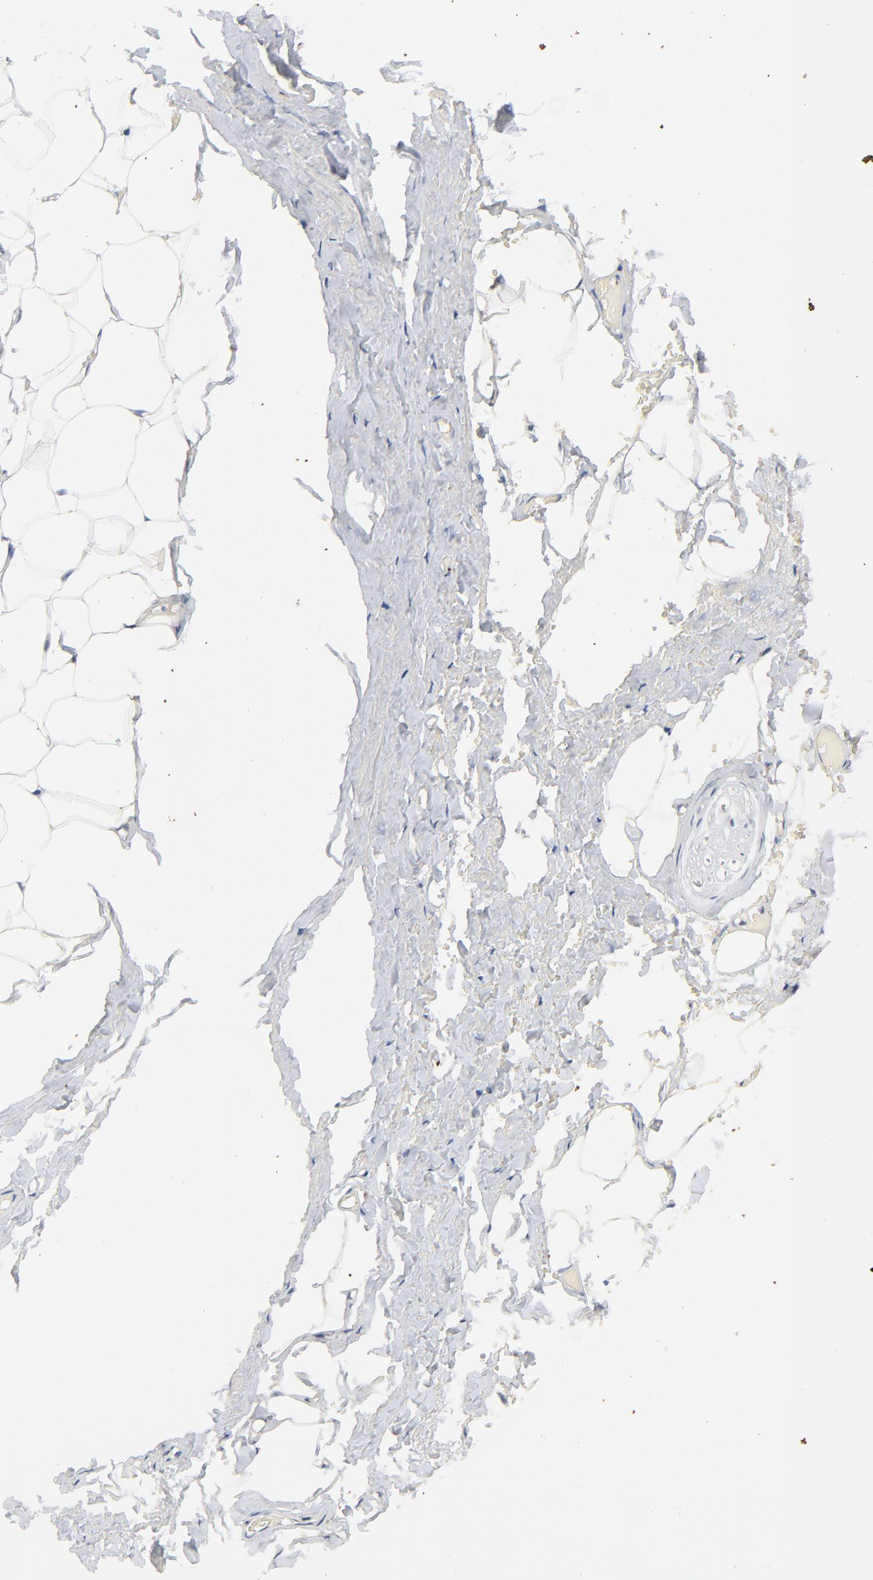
{"staining": {"intensity": "negative", "quantity": "none", "location": "none"}, "tissue": "adipose tissue", "cell_type": "Adipocytes", "image_type": "normal", "snomed": [{"axis": "morphology", "description": "Normal tissue, NOS"}, {"axis": "topography", "description": "Soft tissue"}, {"axis": "topography", "description": "Peripheral nerve tissue"}], "caption": "Immunohistochemical staining of normal adipose tissue demonstrates no significant expression in adipocytes. The staining was performed using DAB (3,3'-diaminobenzidine) to visualize the protein expression in brown, while the nuclei were stained in blue with hematoxylin (Magnification: 20x).", "gene": "AADAC", "patient": {"sex": "female", "age": 68}}